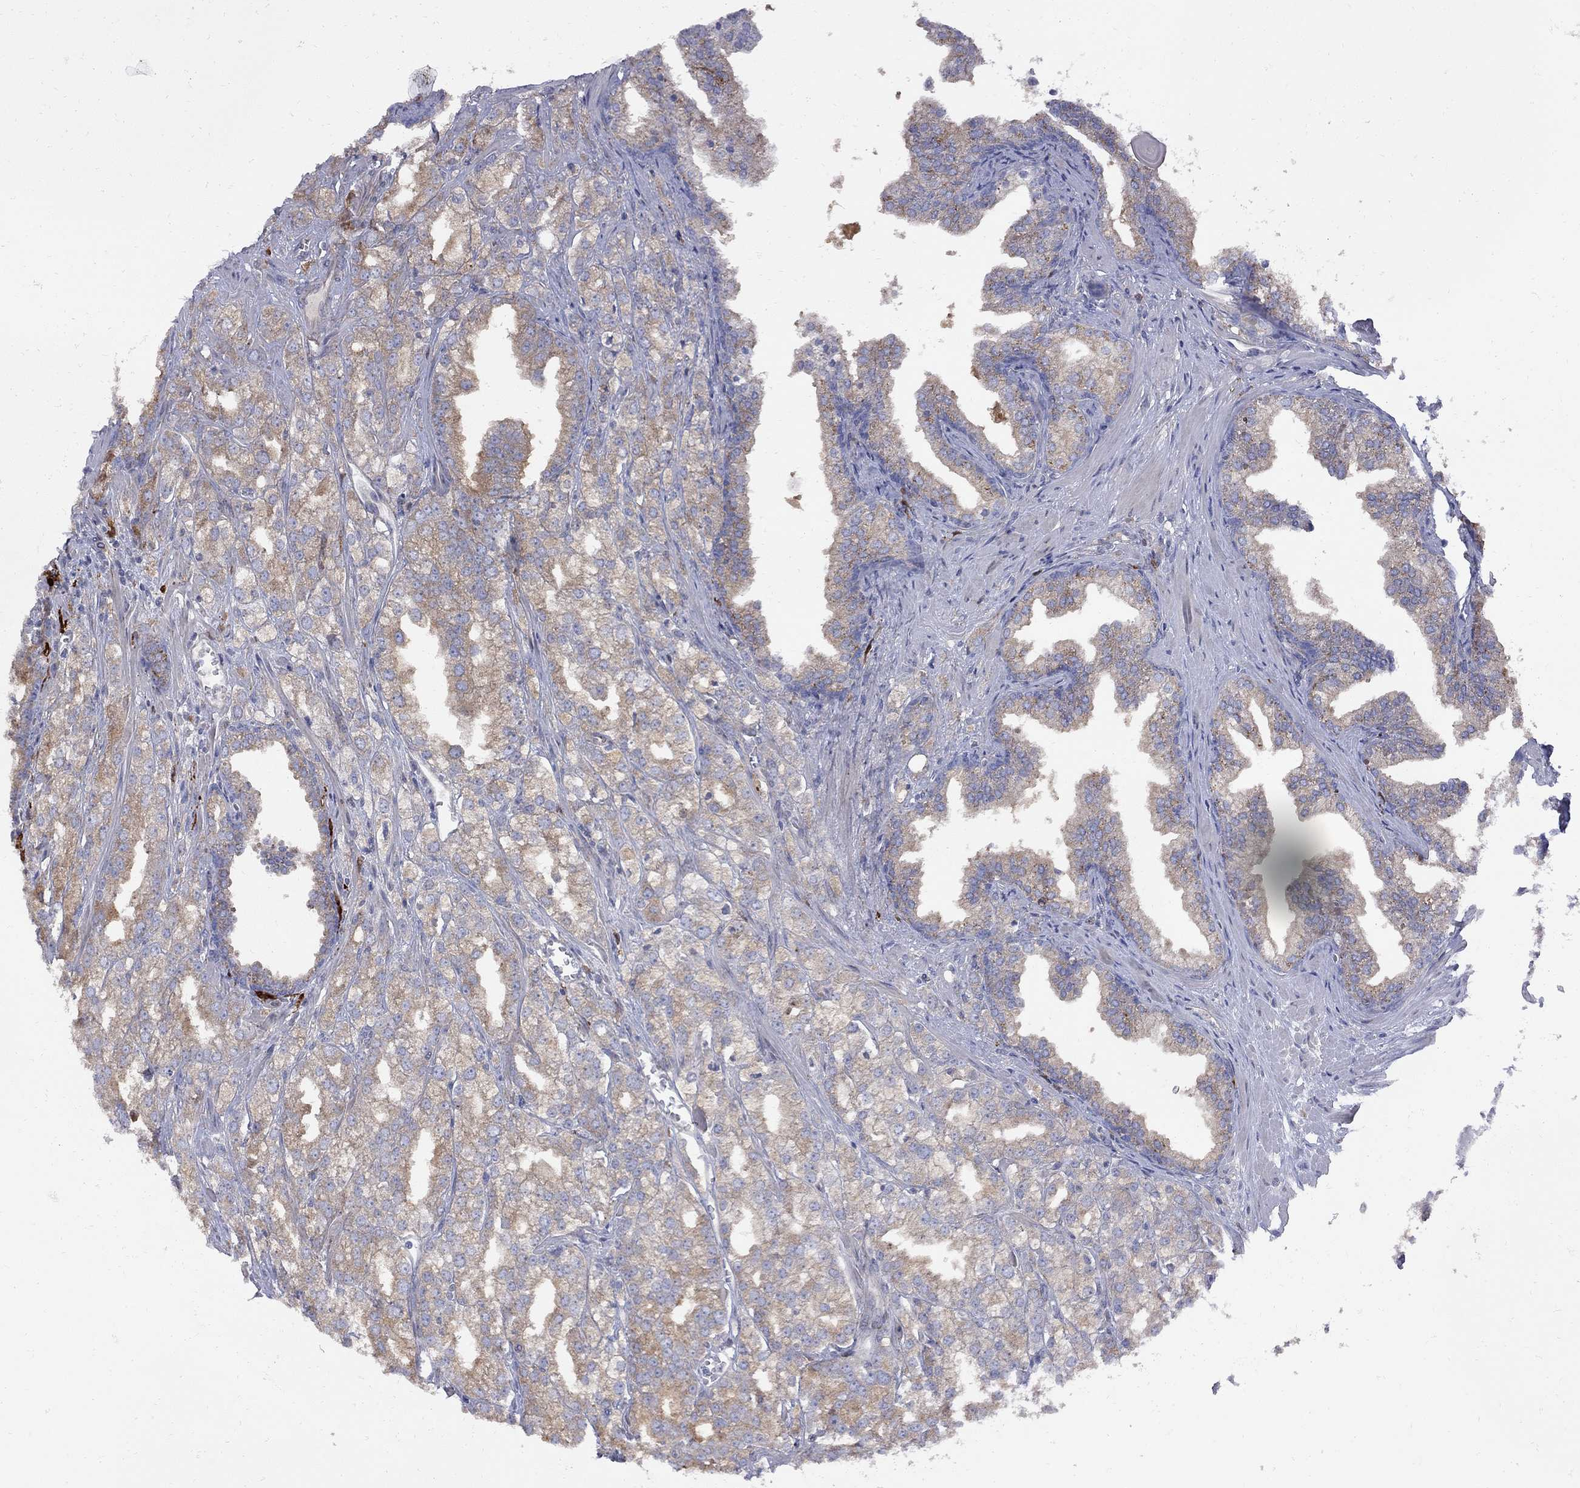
{"staining": {"intensity": "moderate", "quantity": ">75%", "location": "cytoplasmic/membranous"}, "tissue": "prostate cancer", "cell_type": "Tumor cells", "image_type": "cancer", "snomed": [{"axis": "morphology", "description": "Adenocarcinoma, NOS"}, {"axis": "topography", "description": "Prostate"}], "caption": "Adenocarcinoma (prostate) stained with immunohistochemistry (IHC) exhibits moderate cytoplasmic/membranous staining in about >75% of tumor cells.", "gene": "MTHFR", "patient": {"sex": "male", "age": 70}}